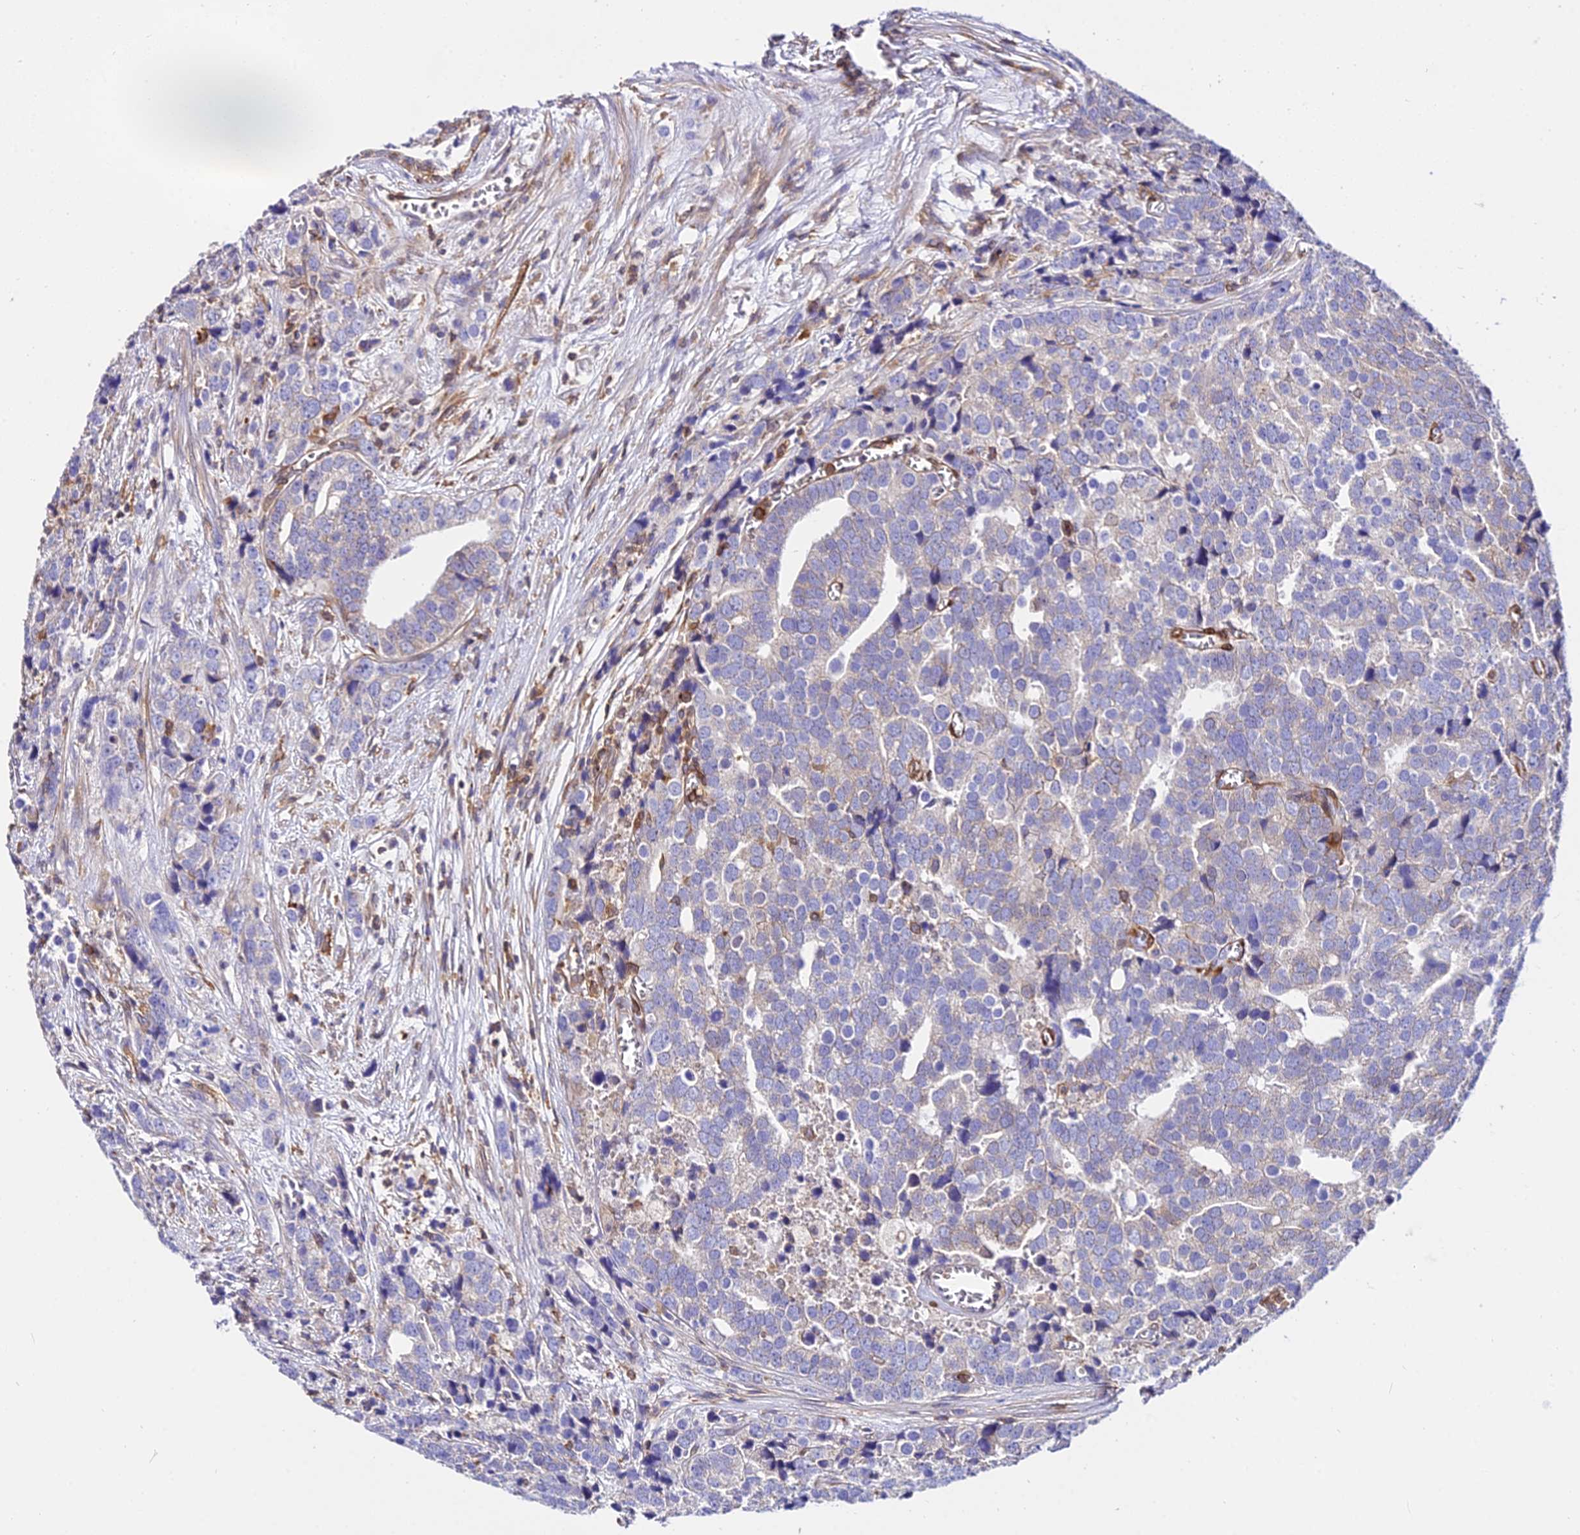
{"staining": {"intensity": "negative", "quantity": "none", "location": "none"}, "tissue": "prostate cancer", "cell_type": "Tumor cells", "image_type": "cancer", "snomed": [{"axis": "morphology", "description": "Adenocarcinoma, High grade"}, {"axis": "topography", "description": "Prostate"}], "caption": "Adenocarcinoma (high-grade) (prostate) was stained to show a protein in brown. There is no significant positivity in tumor cells. (Immunohistochemistry (ihc), brightfield microscopy, high magnification).", "gene": "CSRP1", "patient": {"sex": "male", "age": 71}}